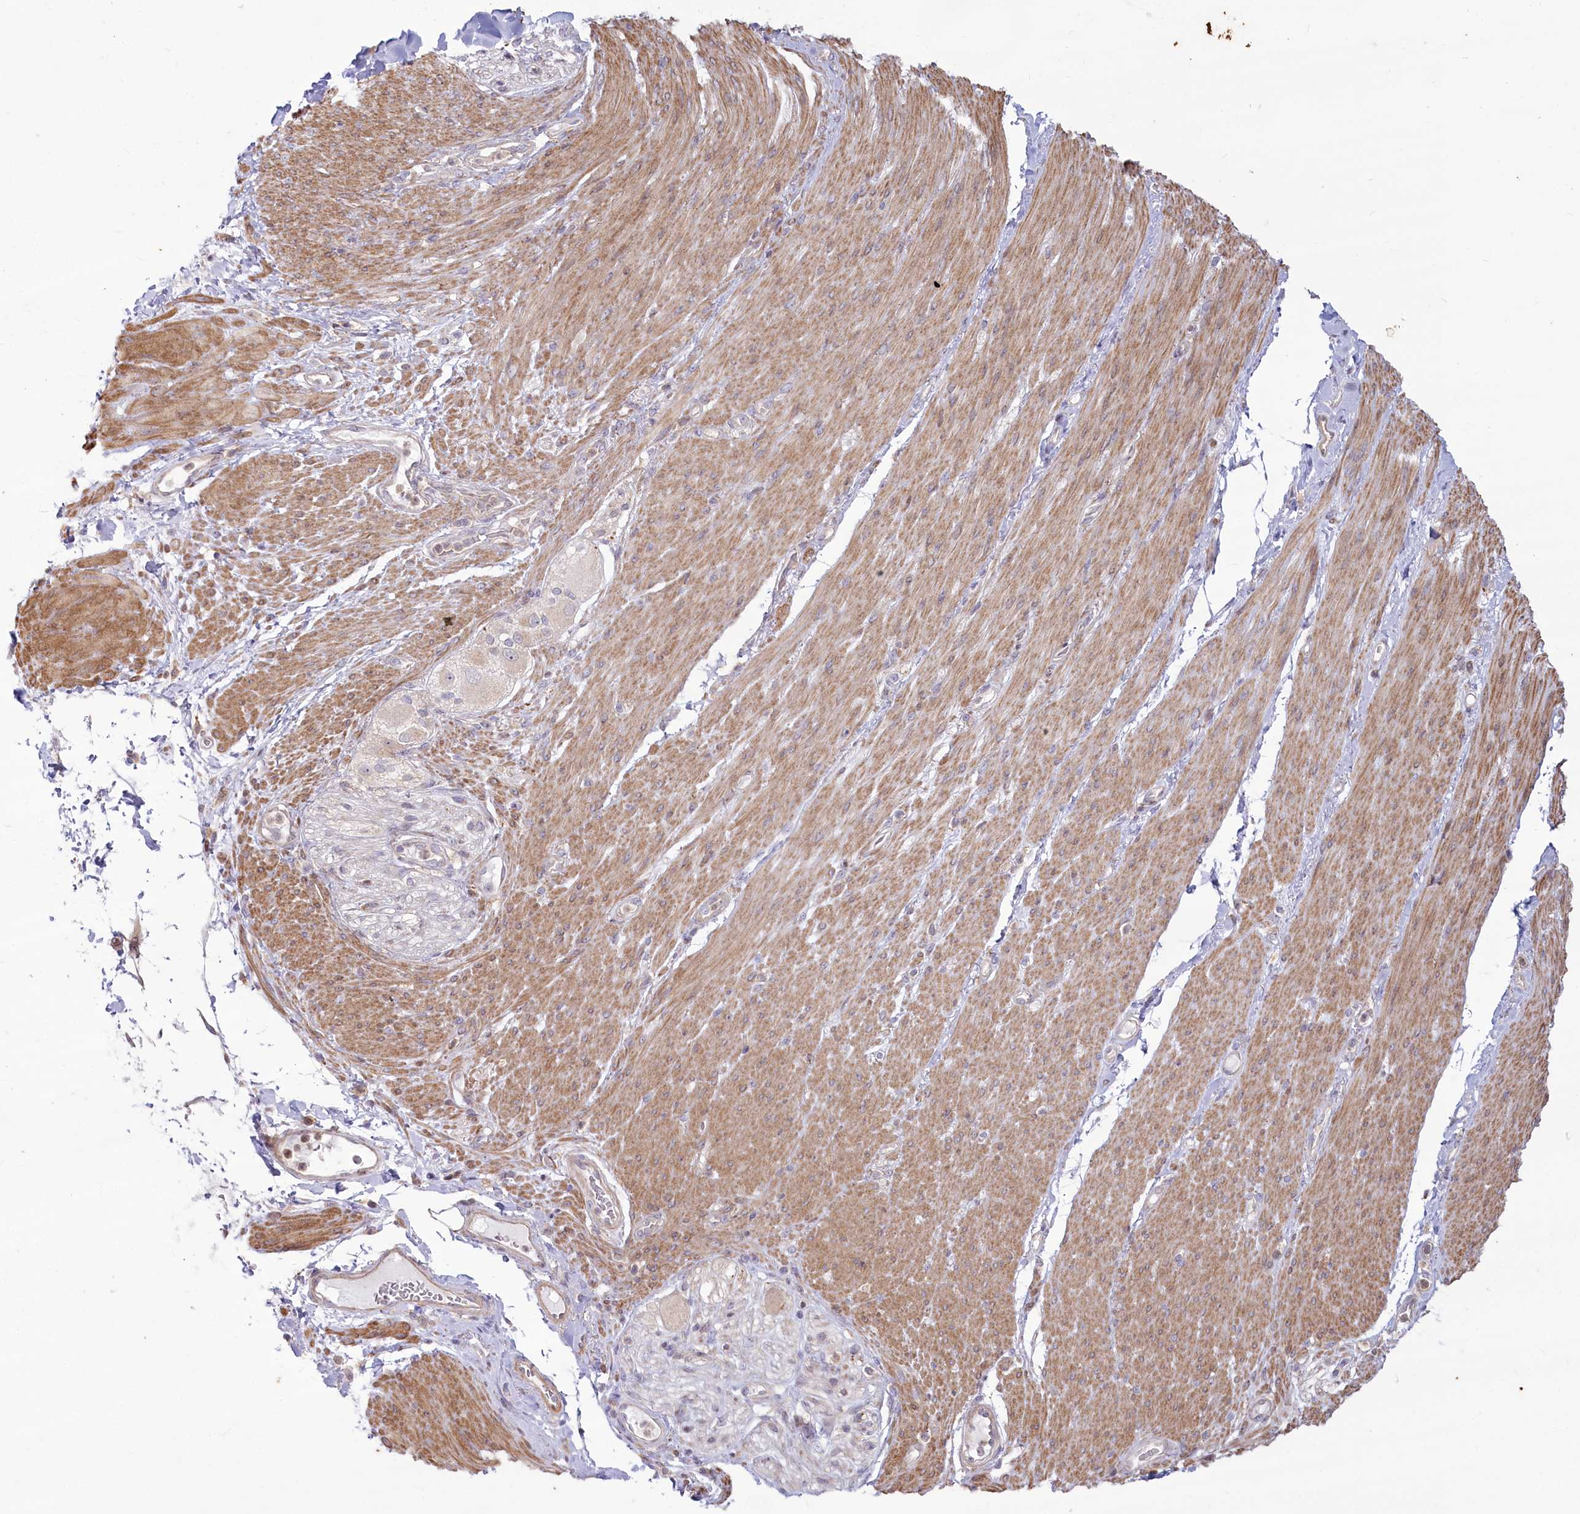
{"staining": {"intensity": "weak", "quantity": ">75%", "location": "cytoplasmic/membranous"}, "tissue": "adipose tissue", "cell_type": "Adipocytes", "image_type": "normal", "snomed": [{"axis": "morphology", "description": "Normal tissue, NOS"}, {"axis": "topography", "description": "Colon"}, {"axis": "topography", "description": "Peripheral nerve tissue"}], "caption": "A high-resolution micrograph shows IHC staining of normal adipose tissue, which reveals weak cytoplasmic/membranous expression in about >75% of adipocytes. Using DAB (brown) and hematoxylin (blue) stains, captured at high magnification using brightfield microscopy.", "gene": "MTG1", "patient": {"sex": "female", "age": 61}}